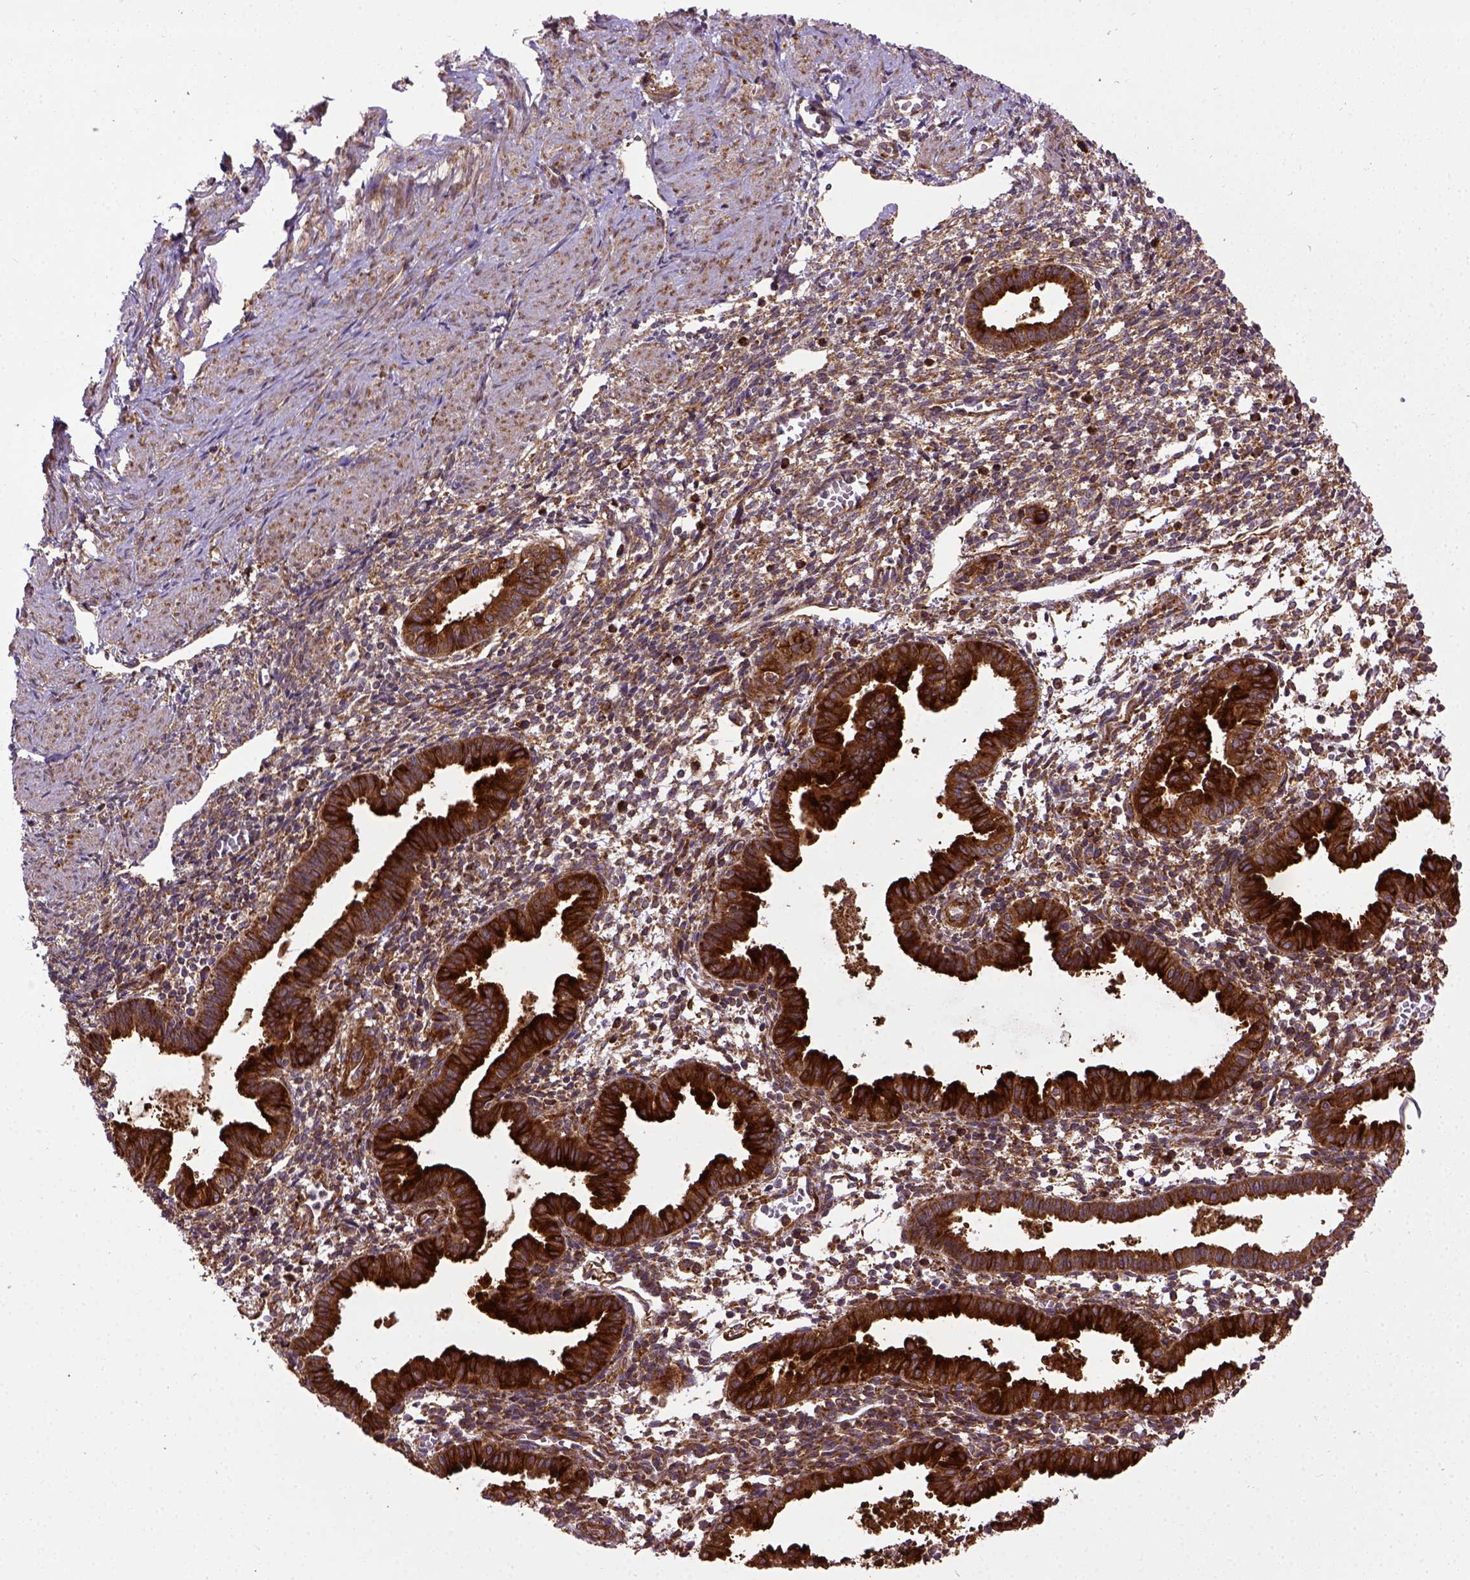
{"staining": {"intensity": "strong", "quantity": ">75%", "location": "cytoplasmic/membranous"}, "tissue": "endometrium", "cell_type": "Cells in endometrial stroma", "image_type": "normal", "snomed": [{"axis": "morphology", "description": "Normal tissue, NOS"}, {"axis": "topography", "description": "Endometrium"}], "caption": "Cells in endometrial stroma demonstrate strong cytoplasmic/membranous staining in about >75% of cells in normal endometrium. (Brightfield microscopy of DAB IHC at high magnification).", "gene": "CAPRIN1", "patient": {"sex": "female", "age": 37}}